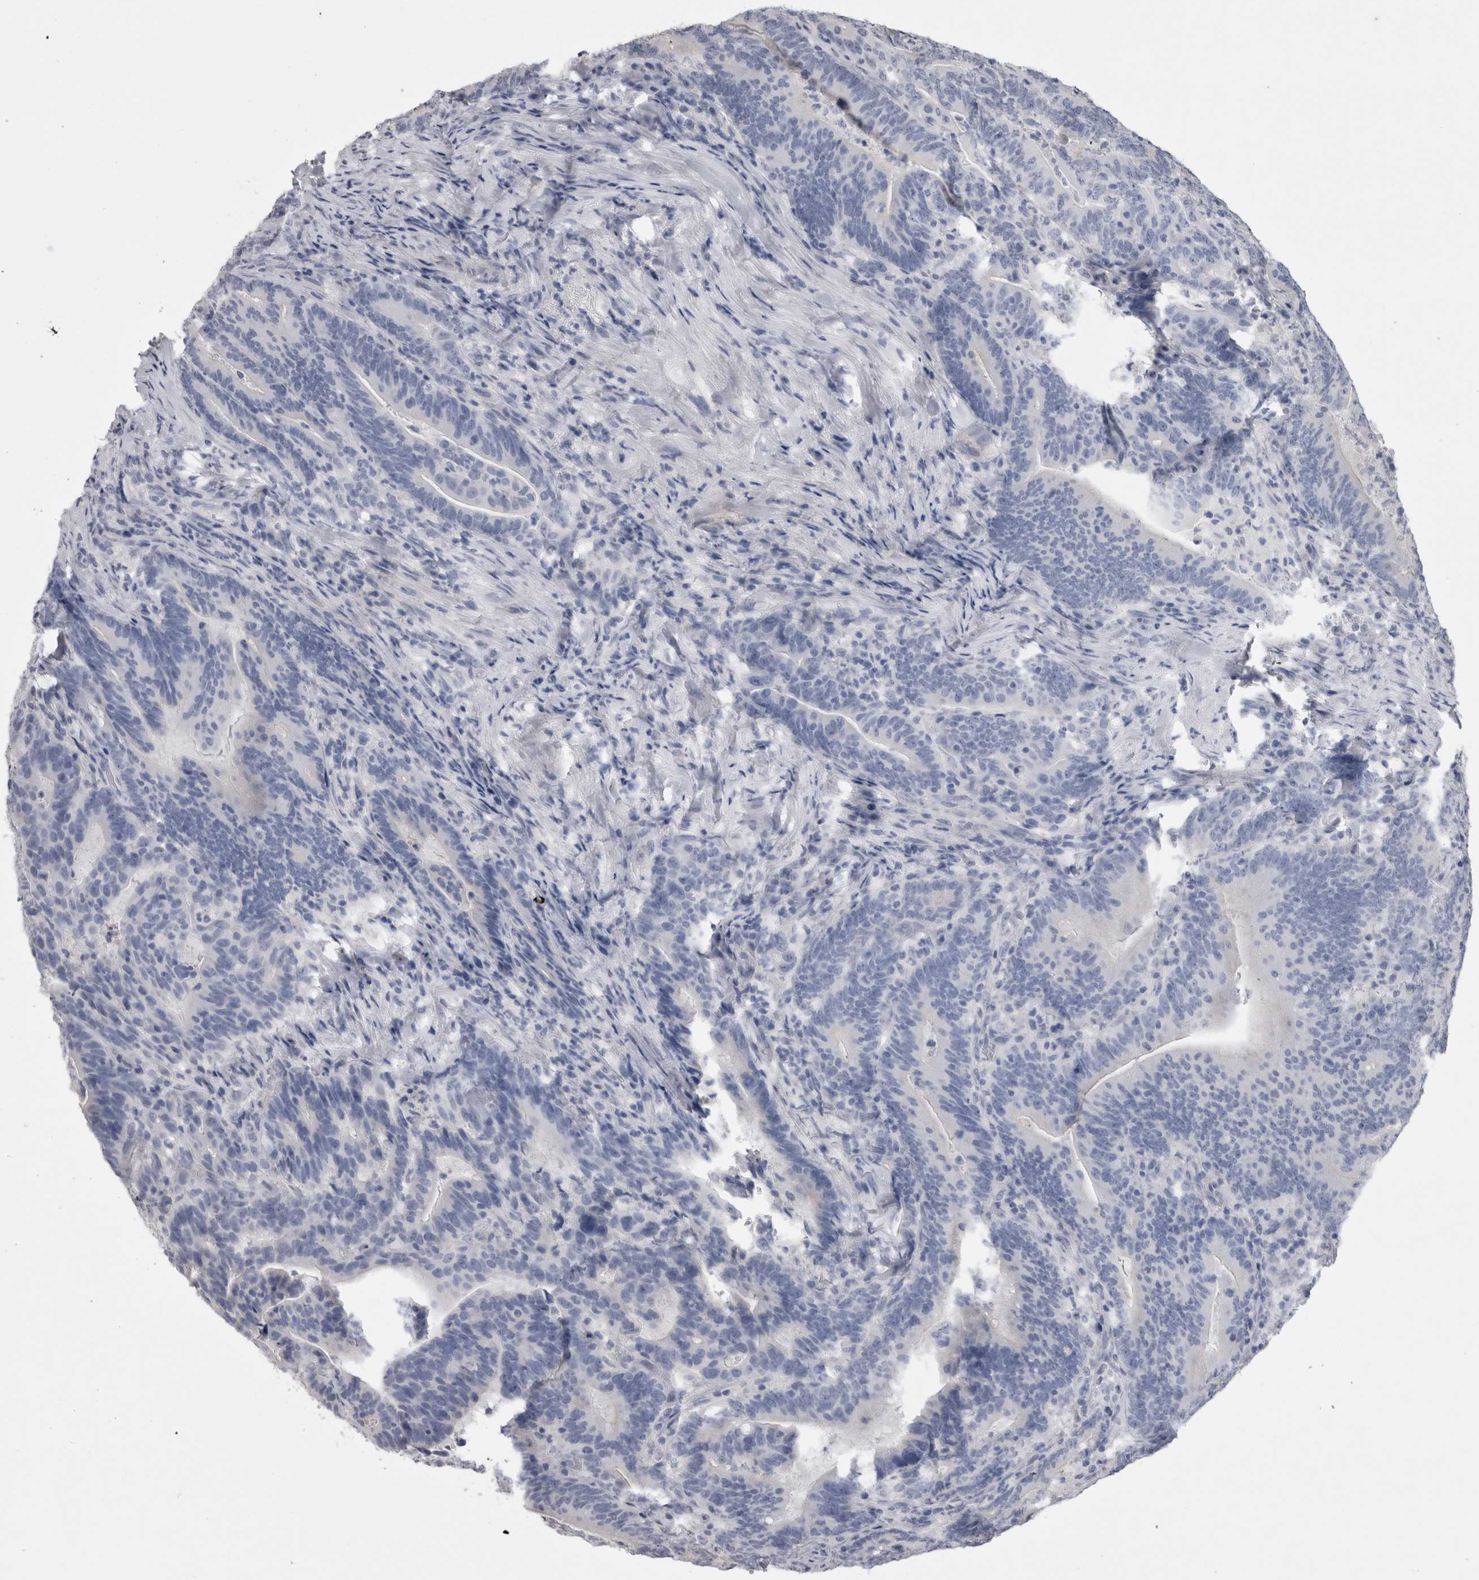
{"staining": {"intensity": "negative", "quantity": "none", "location": "none"}, "tissue": "colorectal cancer", "cell_type": "Tumor cells", "image_type": "cancer", "snomed": [{"axis": "morphology", "description": "Adenocarcinoma, NOS"}, {"axis": "topography", "description": "Colon"}], "caption": "This is a histopathology image of IHC staining of colorectal cancer, which shows no staining in tumor cells. (Stains: DAB immunohistochemistry with hematoxylin counter stain, Microscopy: brightfield microscopy at high magnification).", "gene": "ADAM2", "patient": {"sex": "female", "age": 66}}